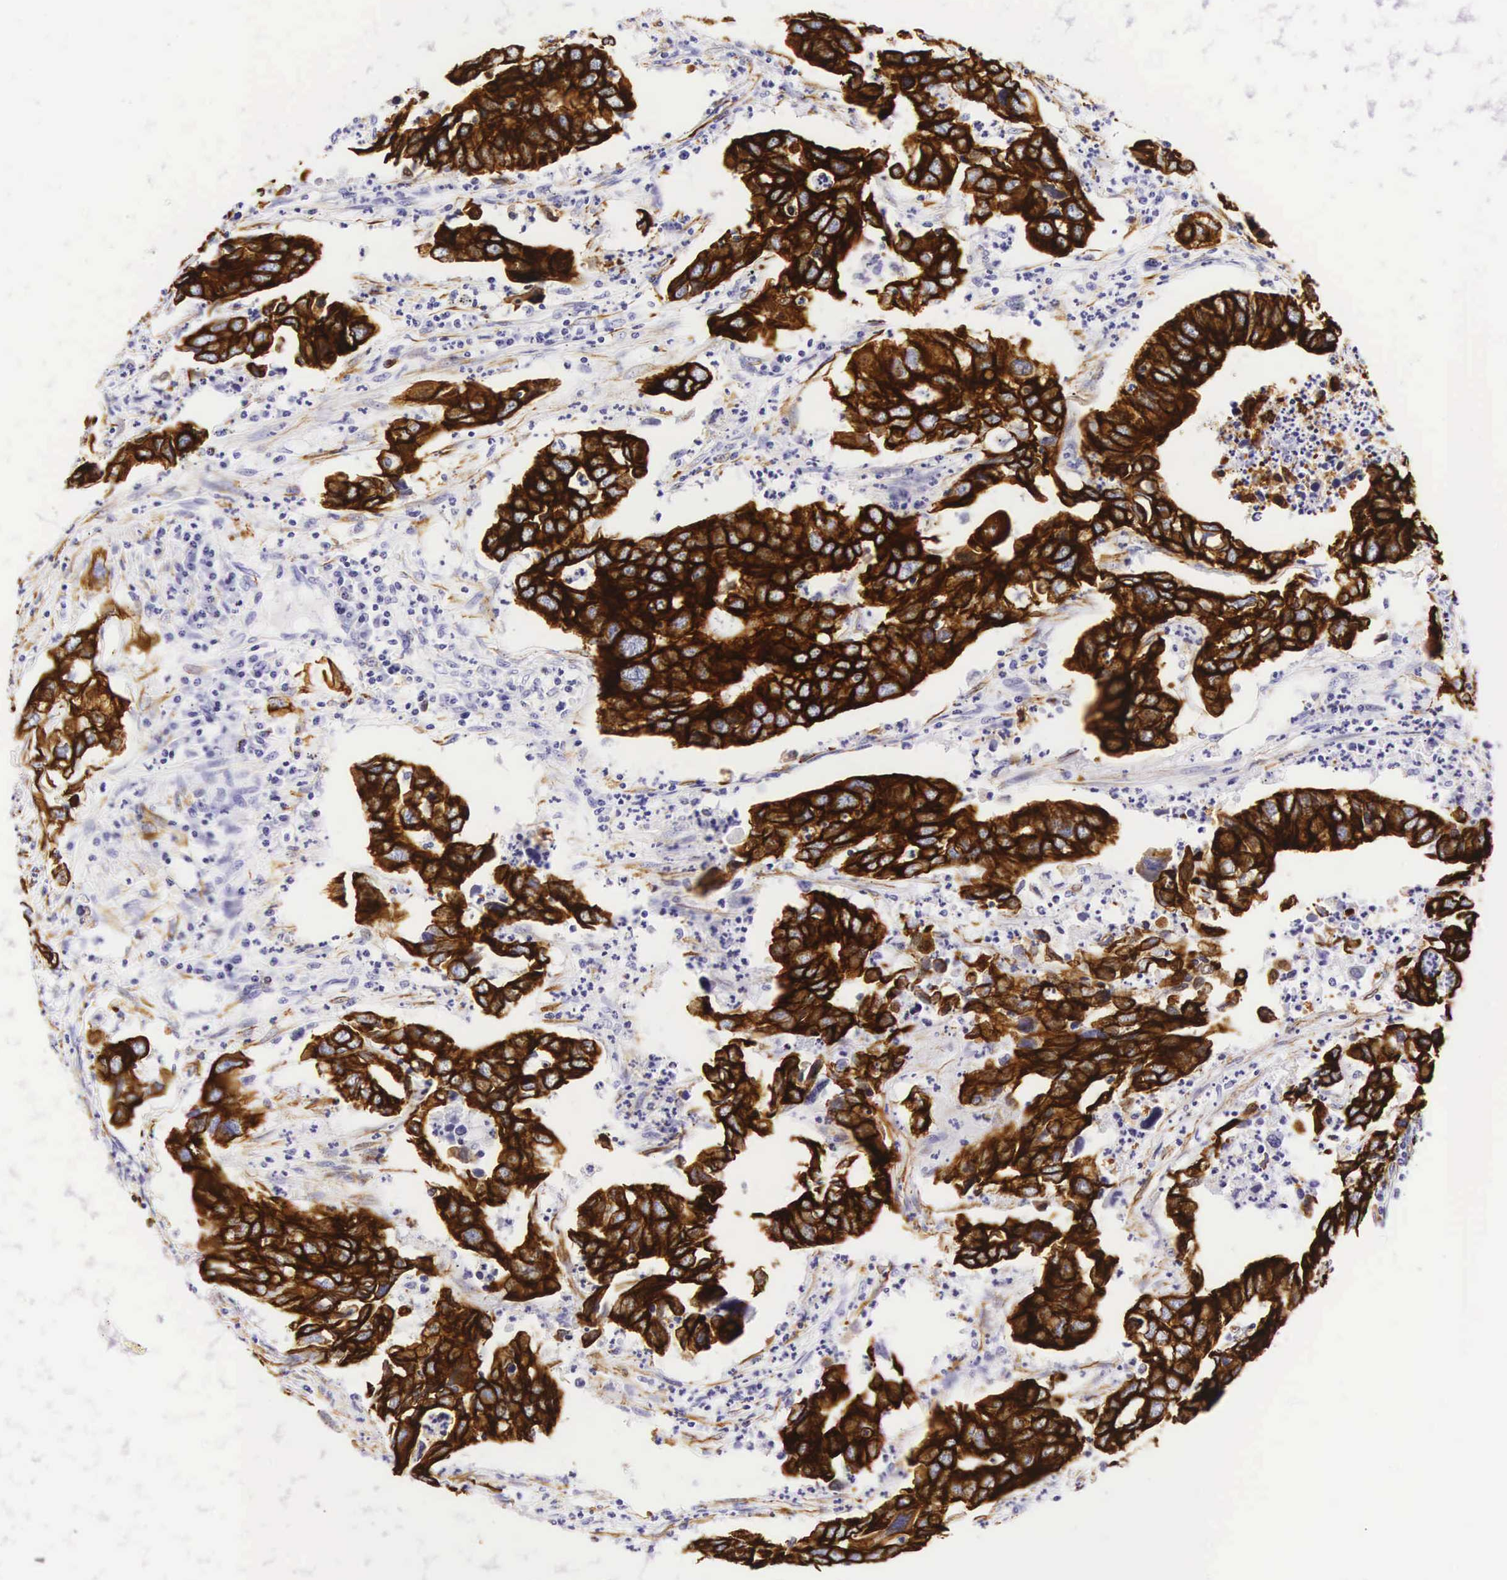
{"staining": {"intensity": "strong", "quantity": ">75%", "location": "cytoplasmic/membranous"}, "tissue": "lung cancer", "cell_type": "Tumor cells", "image_type": "cancer", "snomed": [{"axis": "morphology", "description": "Adenocarcinoma, NOS"}, {"axis": "topography", "description": "Lung"}], "caption": "Immunohistochemistry (DAB (3,3'-diaminobenzidine)) staining of human lung cancer demonstrates strong cytoplasmic/membranous protein staining in about >75% of tumor cells.", "gene": "KRT18", "patient": {"sex": "male", "age": 48}}